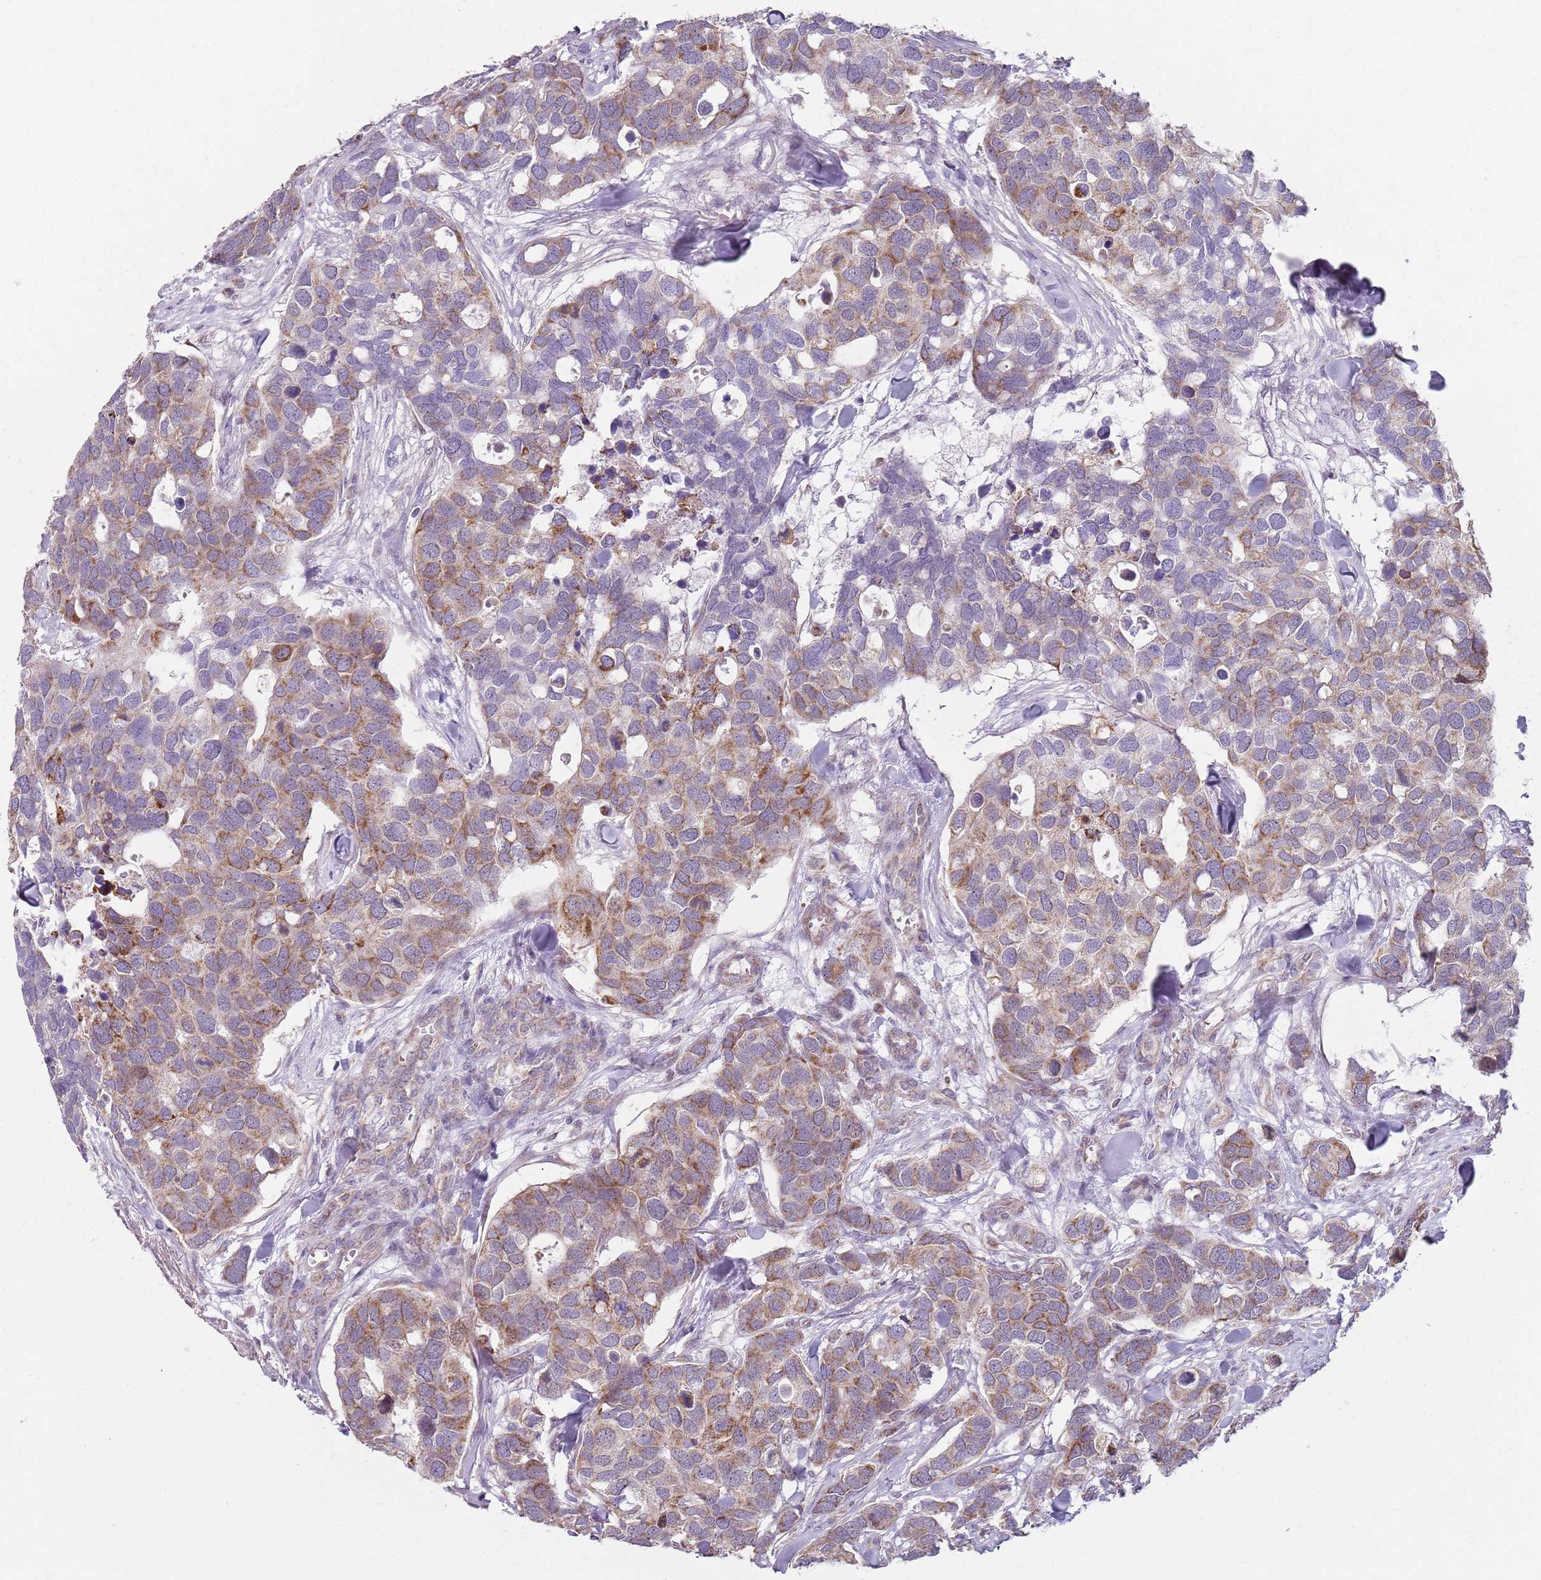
{"staining": {"intensity": "moderate", "quantity": "25%-75%", "location": "cytoplasmic/membranous"}, "tissue": "breast cancer", "cell_type": "Tumor cells", "image_type": "cancer", "snomed": [{"axis": "morphology", "description": "Duct carcinoma"}, {"axis": "topography", "description": "Breast"}], "caption": "DAB (3,3'-diaminobenzidine) immunohistochemical staining of human breast intraductal carcinoma shows moderate cytoplasmic/membranous protein positivity in about 25%-75% of tumor cells. (Brightfield microscopy of DAB IHC at high magnification).", "gene": "GAS8", "patient": {"sex": "female", "age": 83}}